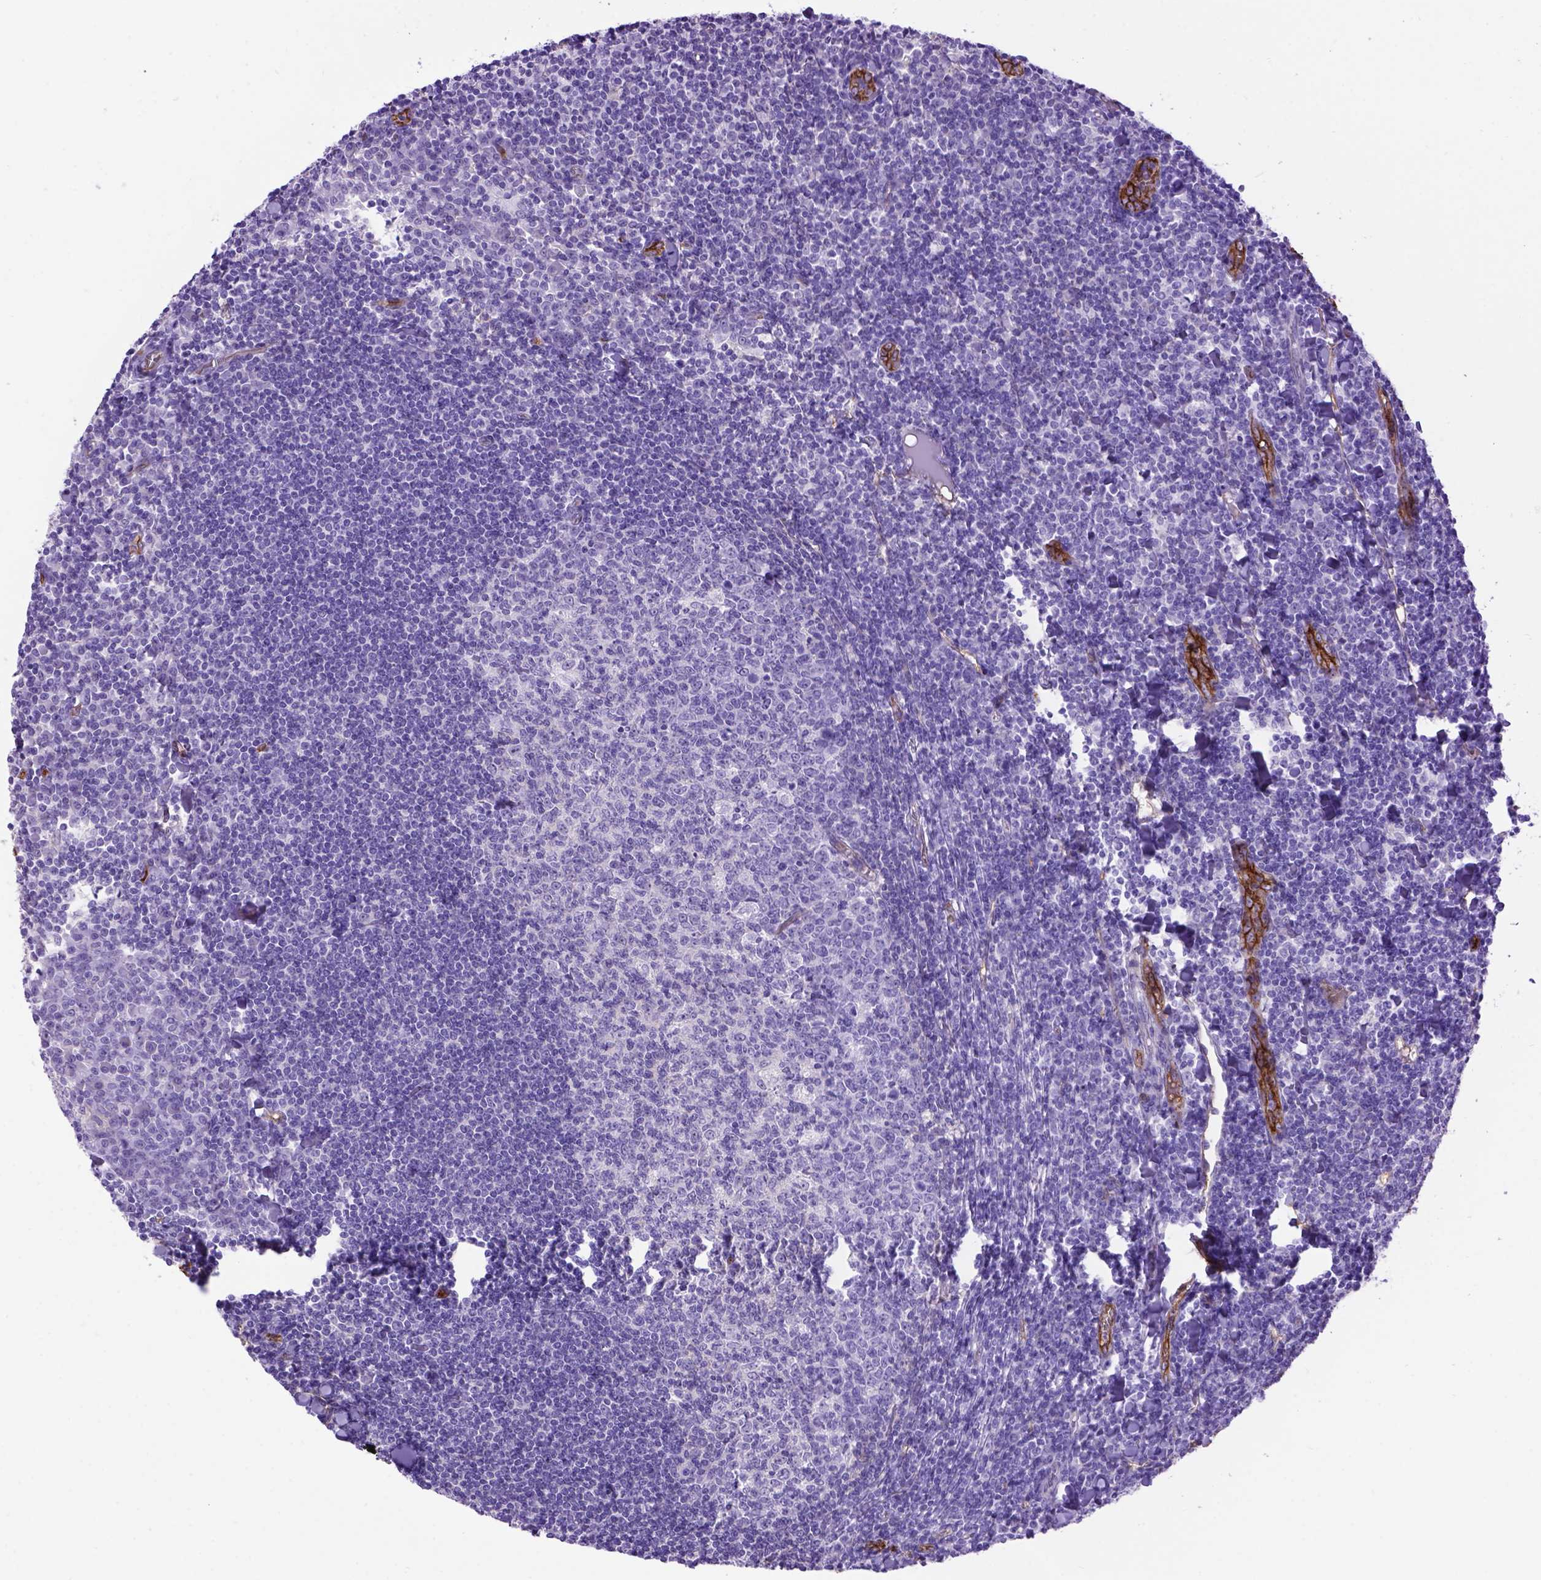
{"staining": {"intensity": "negative", "quantity": "none", "location": "none"}, "tissue": "tonsil", "cell_type": "Germinal center cells", "image_type": "normal", "snomed": [{"axis": "morphology", "description": "Normal tissue, NOS"}, {"axis": "topography", "description": "Tonsil"}], "caption": "Histopathology image shows no significant protein staining in germinal center cells of benign tonsil.", "gene": "ENG", "patient": {"sex": "female", "age": 12}}